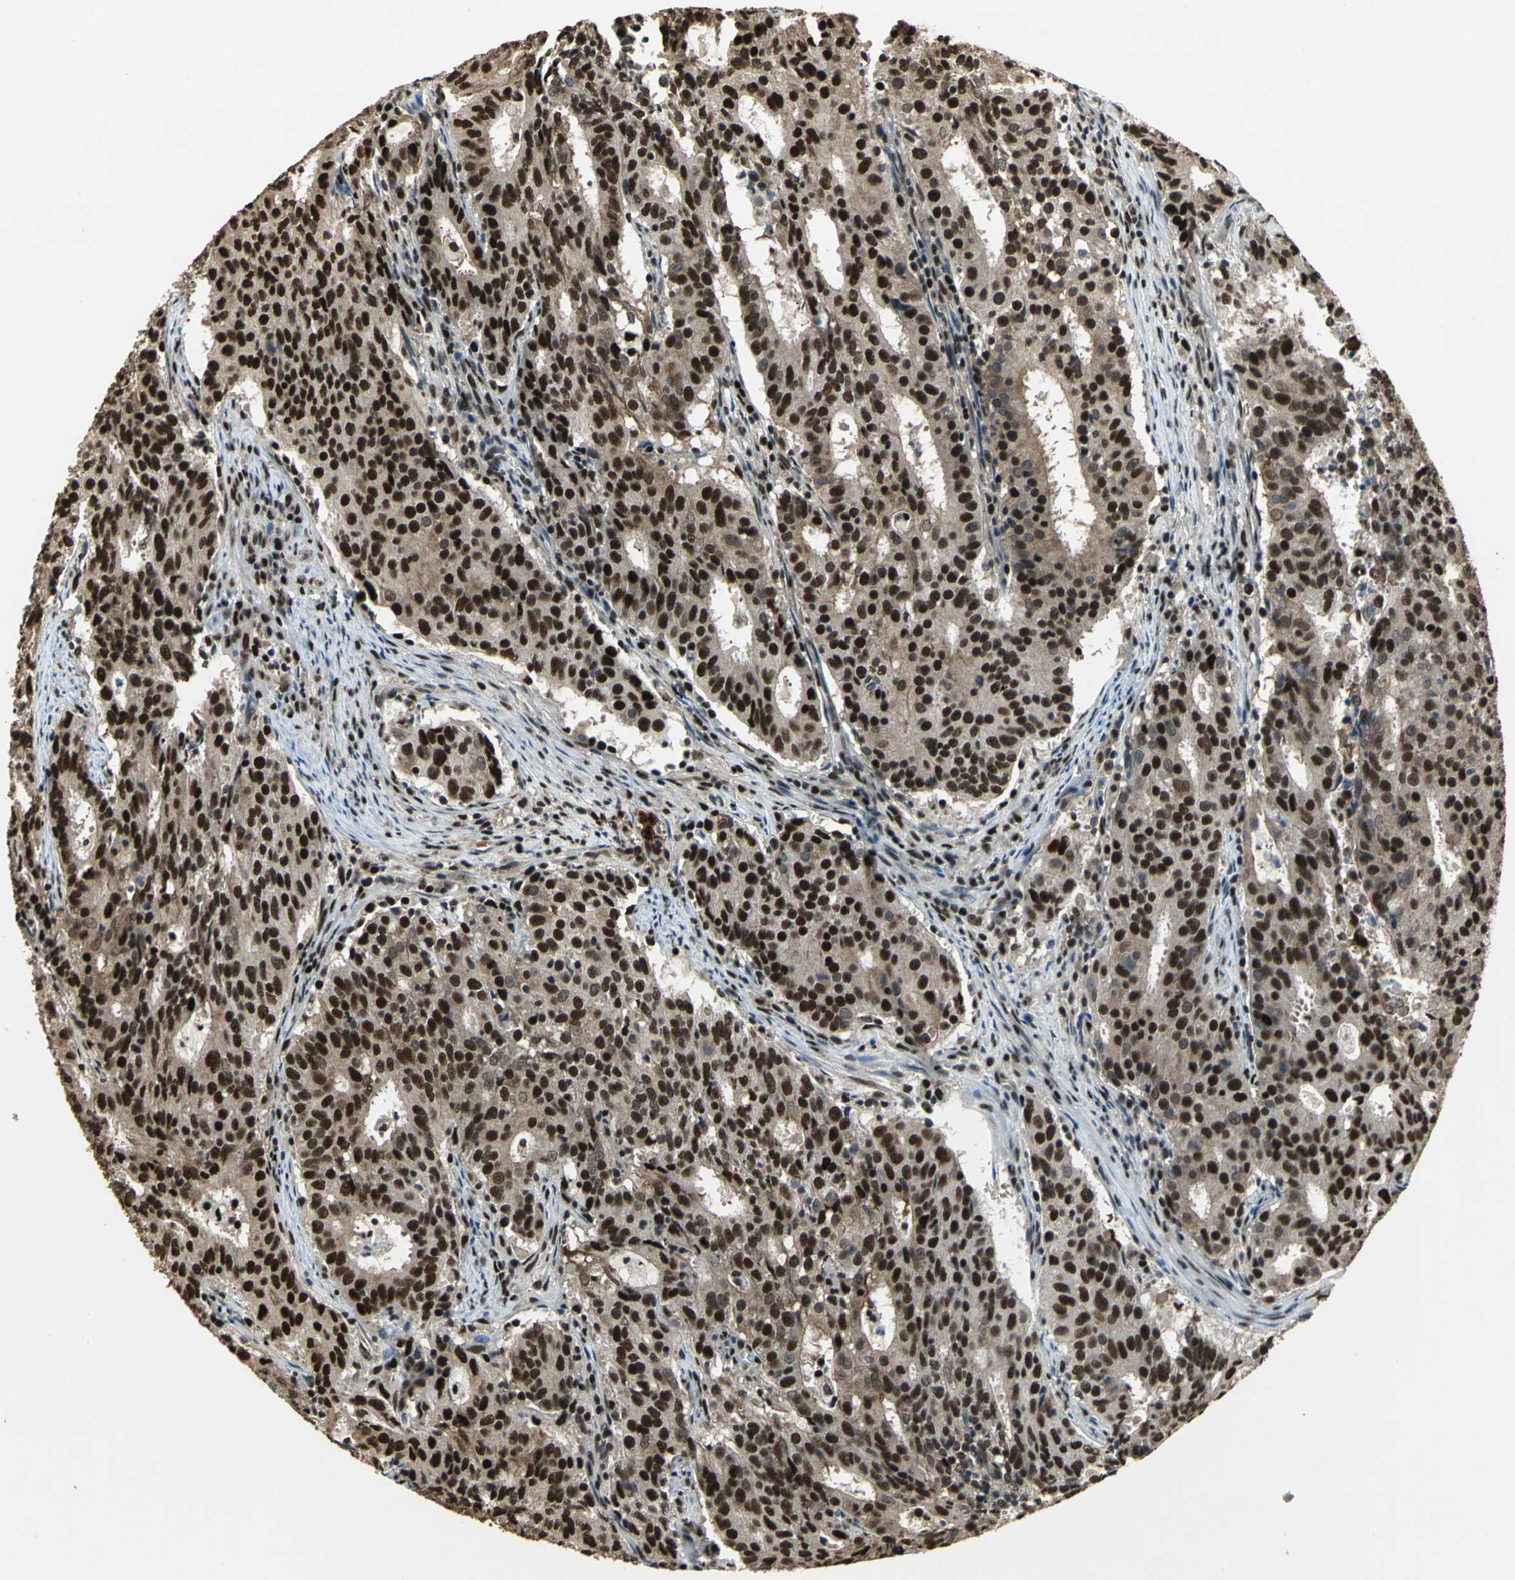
{"staining": {"intensity": "strong", "quantity": ">75%", "location": "nuclear"}, "tissue": "cervical cancer", "cell_type": "Tumor cells", "image_type": "cancer", "snomed": [{"axis": "morphology", "description": "Adenocarcinoma, NOS"}, {"axis": "topography", "description": "Cervix"}], "caption": "Tumor cells demonstrate high levels of strong nuclear staining in approximately >75% of cells in human adenocarcinoma (cervical).", "gene": "MIS18BP1", "patient": {"sex": "female", "age": 44}}